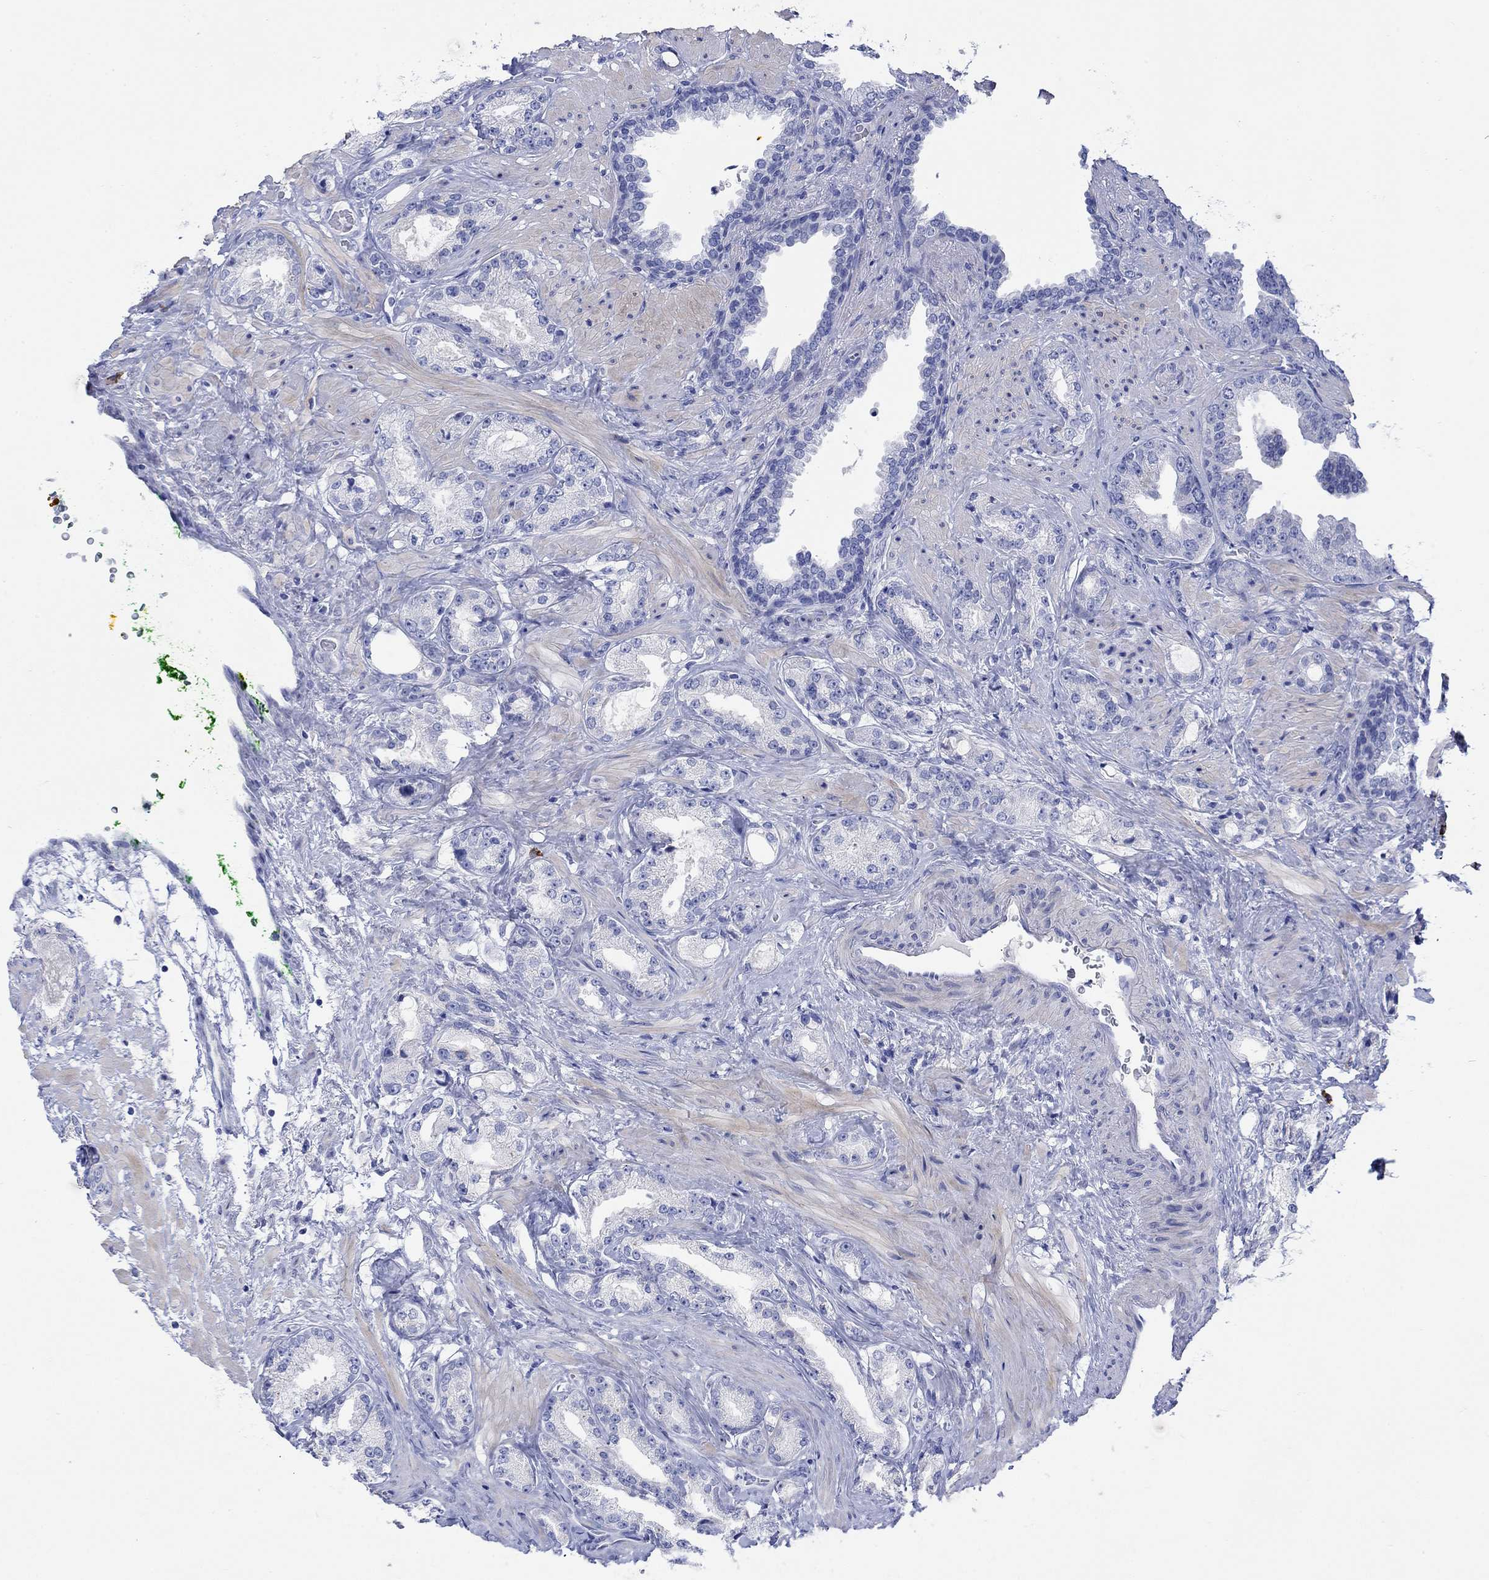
{"staining": {"intensity": "negative", "quantity": "none", "location": "none"}, "tissue": "prostate cancer", "cell_type": "Tumor cells", "image_type": "cancer", "snomed": [{"axis": "morphology", "description": "Adenocarcinoma, Low grade"}, {"axis": "topography", "description": "Prostate"}], "caption": "Immunohistochemical staining of human prostate cancer (low-grade adenocarcinoma) shows no significant expression in tumor cells.", "gene": "P2RY6", "patient": {"sex": "male", "age": 68}}